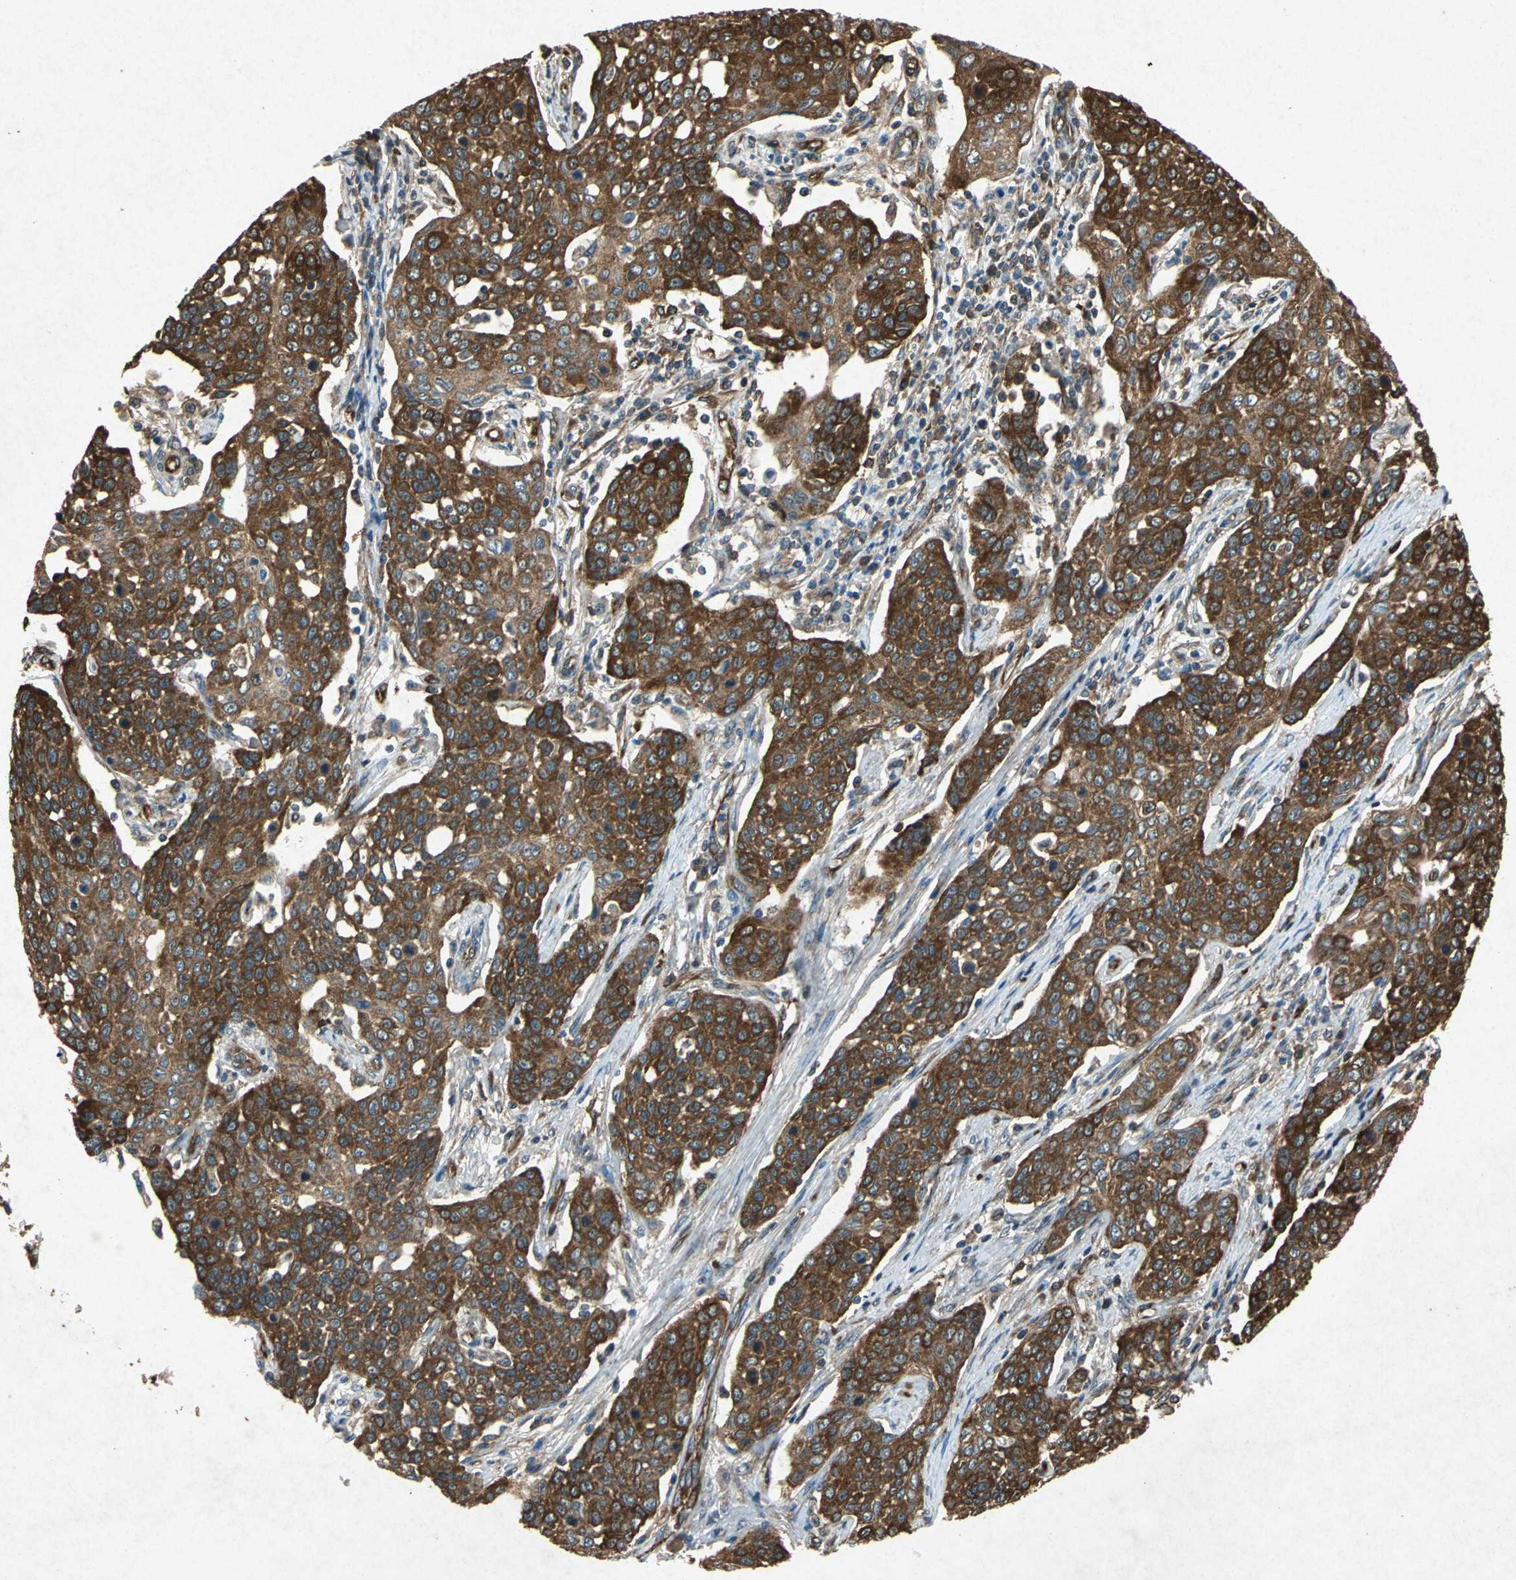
{"staining": {"intensity": "strong", "quantity": ">75%", "location": "cytoplasmic/membranous"}, "tissue": "cervical cancer", "cell_type": "Tumor cells", "image_type": "cancer", "snomed": [{"axis": "morphology", "description": "Squamous cell carcinoma, NOS"}, {"axis": "topography", "description": "Cervix"}], "caption": "Cervical cancer tissue exhibits strong cytoplasmic/membranous staining in approximately >75% of tumor cells", "gene": "HSP90AB1", "patient": {"sex": "female", "age": 34}}